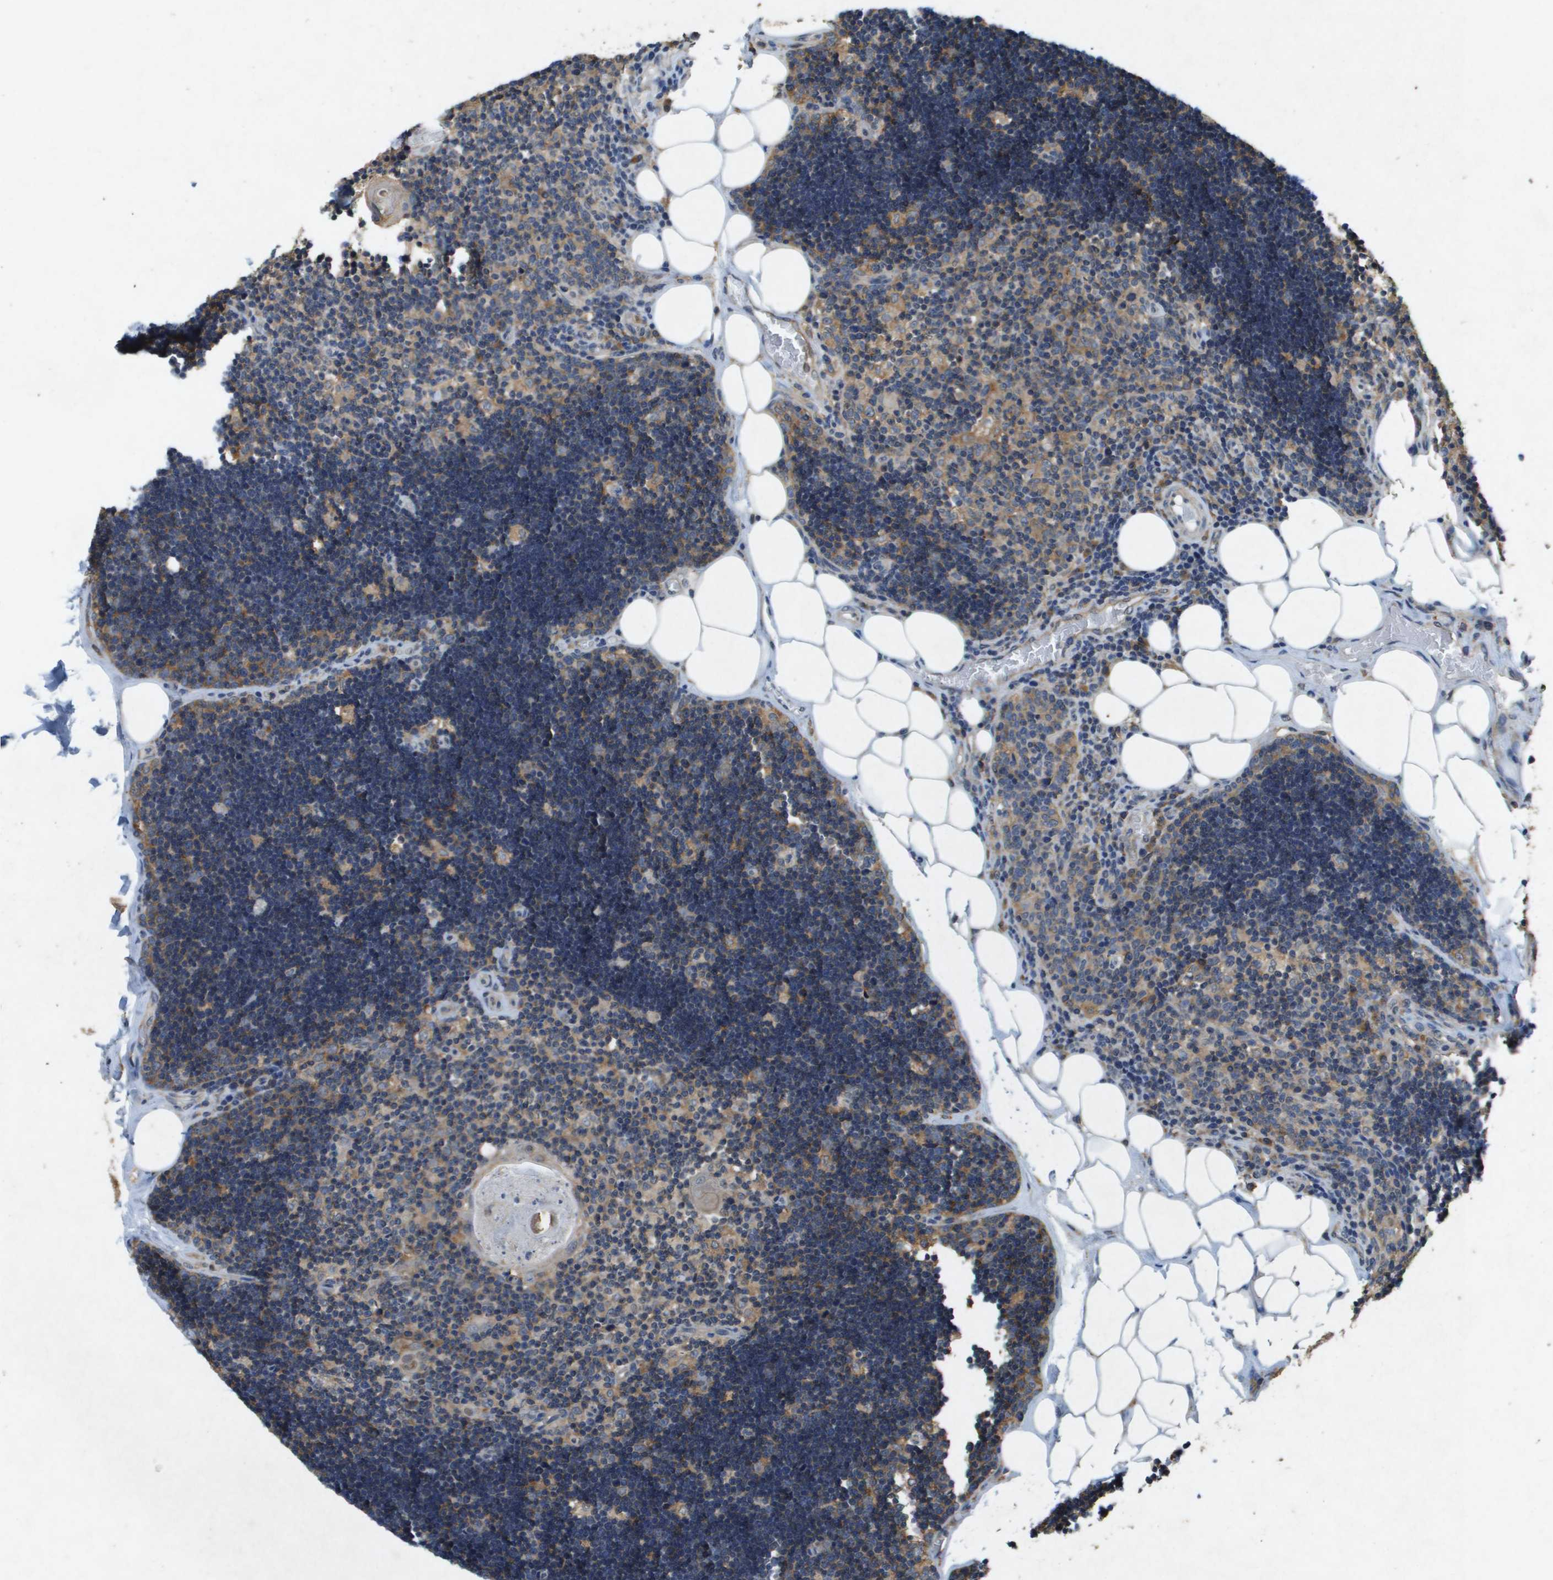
{"staining": {"intensity": "moderate", "quantity": ">75%", "location": "cytoplasmic/membranous"}, "tissue": "lymph node", "cell_type": "Germinal center cells", "image_type": "normal", "snomed": [{"axis": "morphology", "description": "Normal tissue, NOS"}, {"axis": "topography", "description": "Lymph node"}], "caption": "Immunohistochemical staining of benign lymph node reveals medium levels of moderate cytoplasmic/membranous staining in about >75% of germinal center cells.", "gene": "PTPRT", "patient": {"sex": "male", "age": 33}}